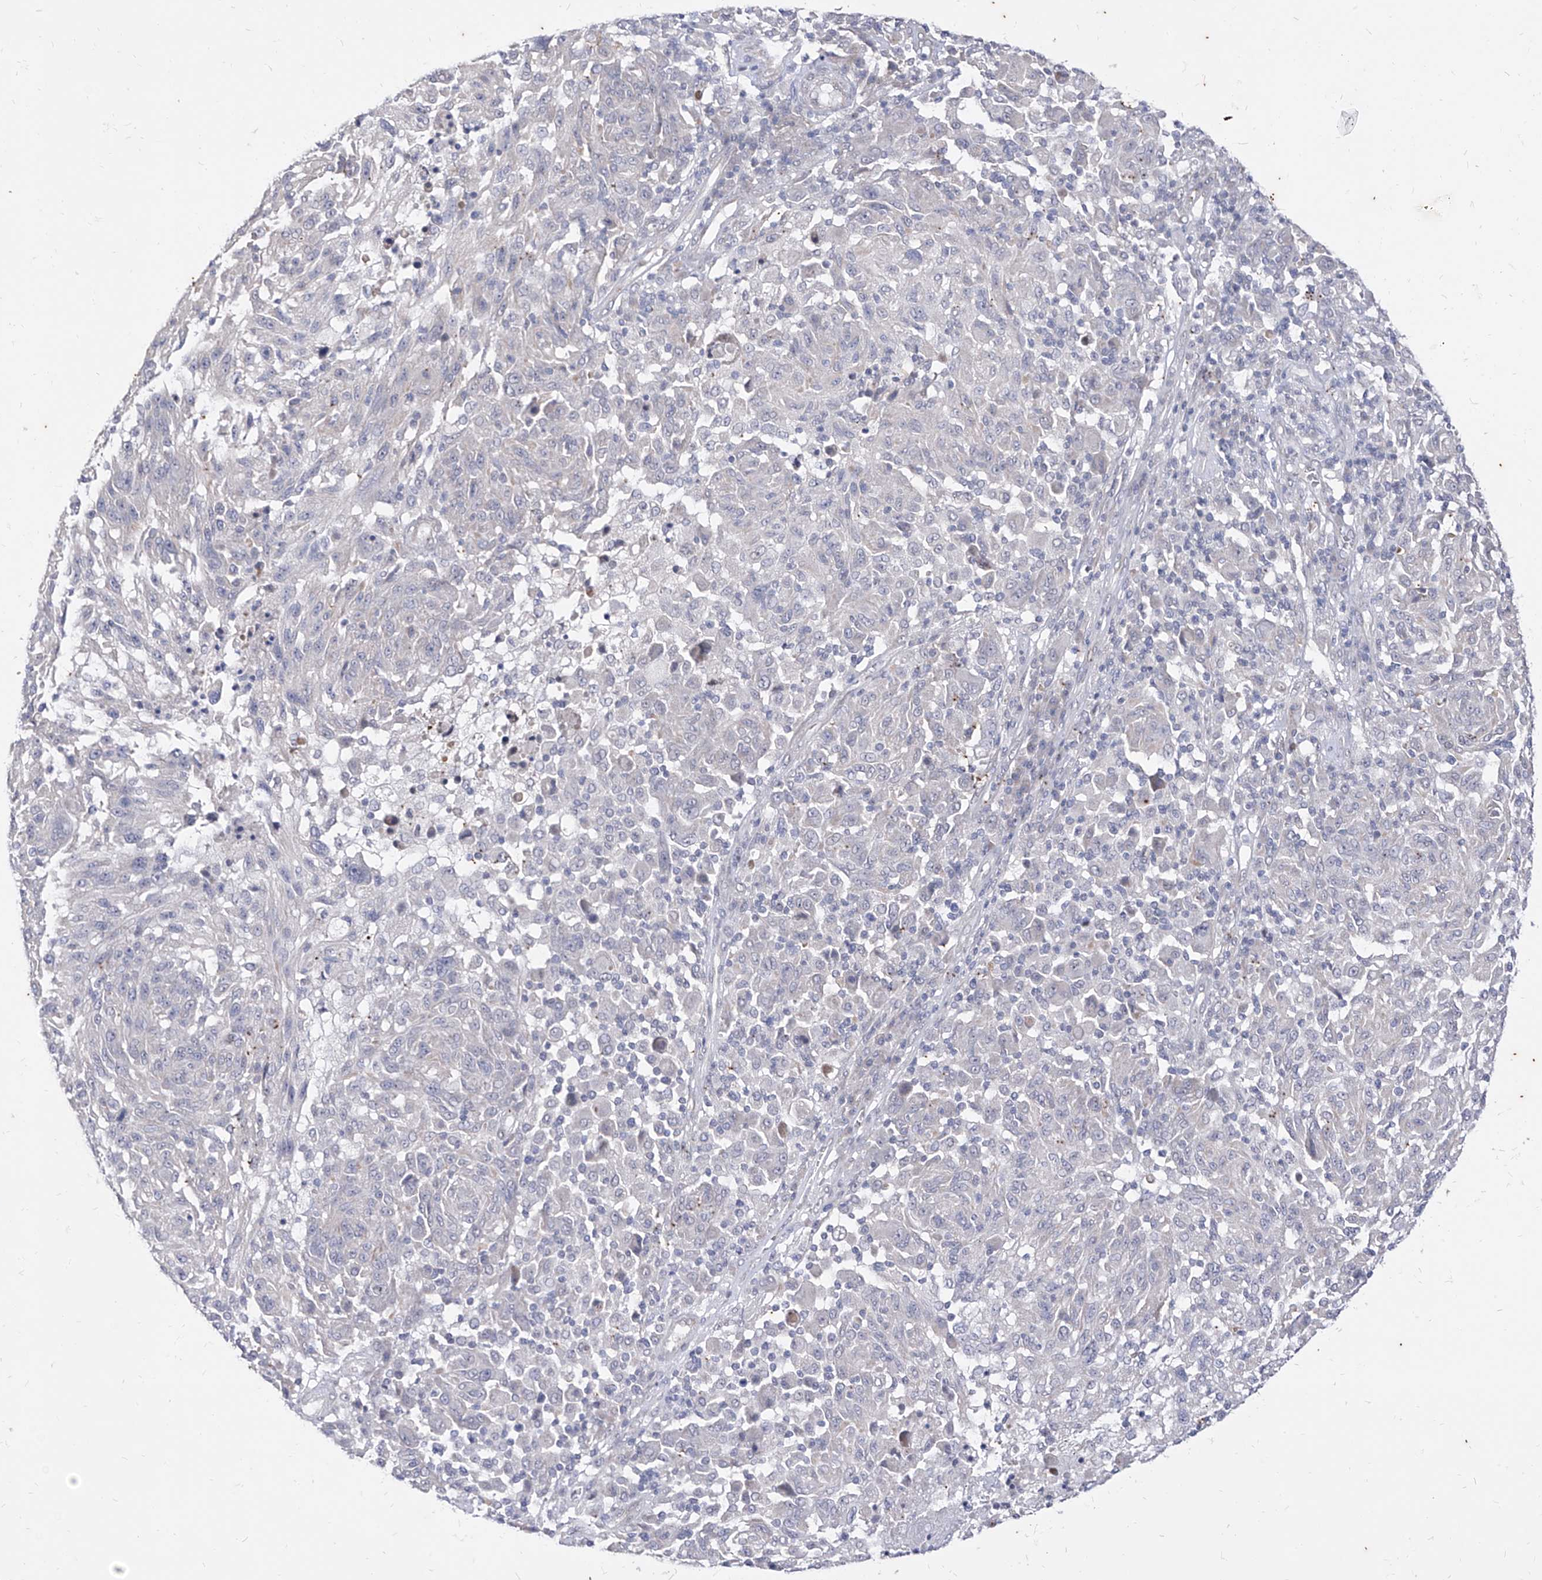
{"staining": {"intensity": "negative", "quantity": "none", "location": "none"}, "tissue": "melanoma", "cell_type": "Tumor cells", "image_type": "cancer", "snomed": [{"axis": "morphology", "description": "Malignant melanoma, NOS"}, {"axis": "topography", "description": "Skin"}], "caption": "This is an immunohistochemistry (IHC) histopathology image of human malignant melanoma. There is no staining in tumor cells.", "gene": "PHF20L1", "patient": {"sex": "male", "age": 53}}